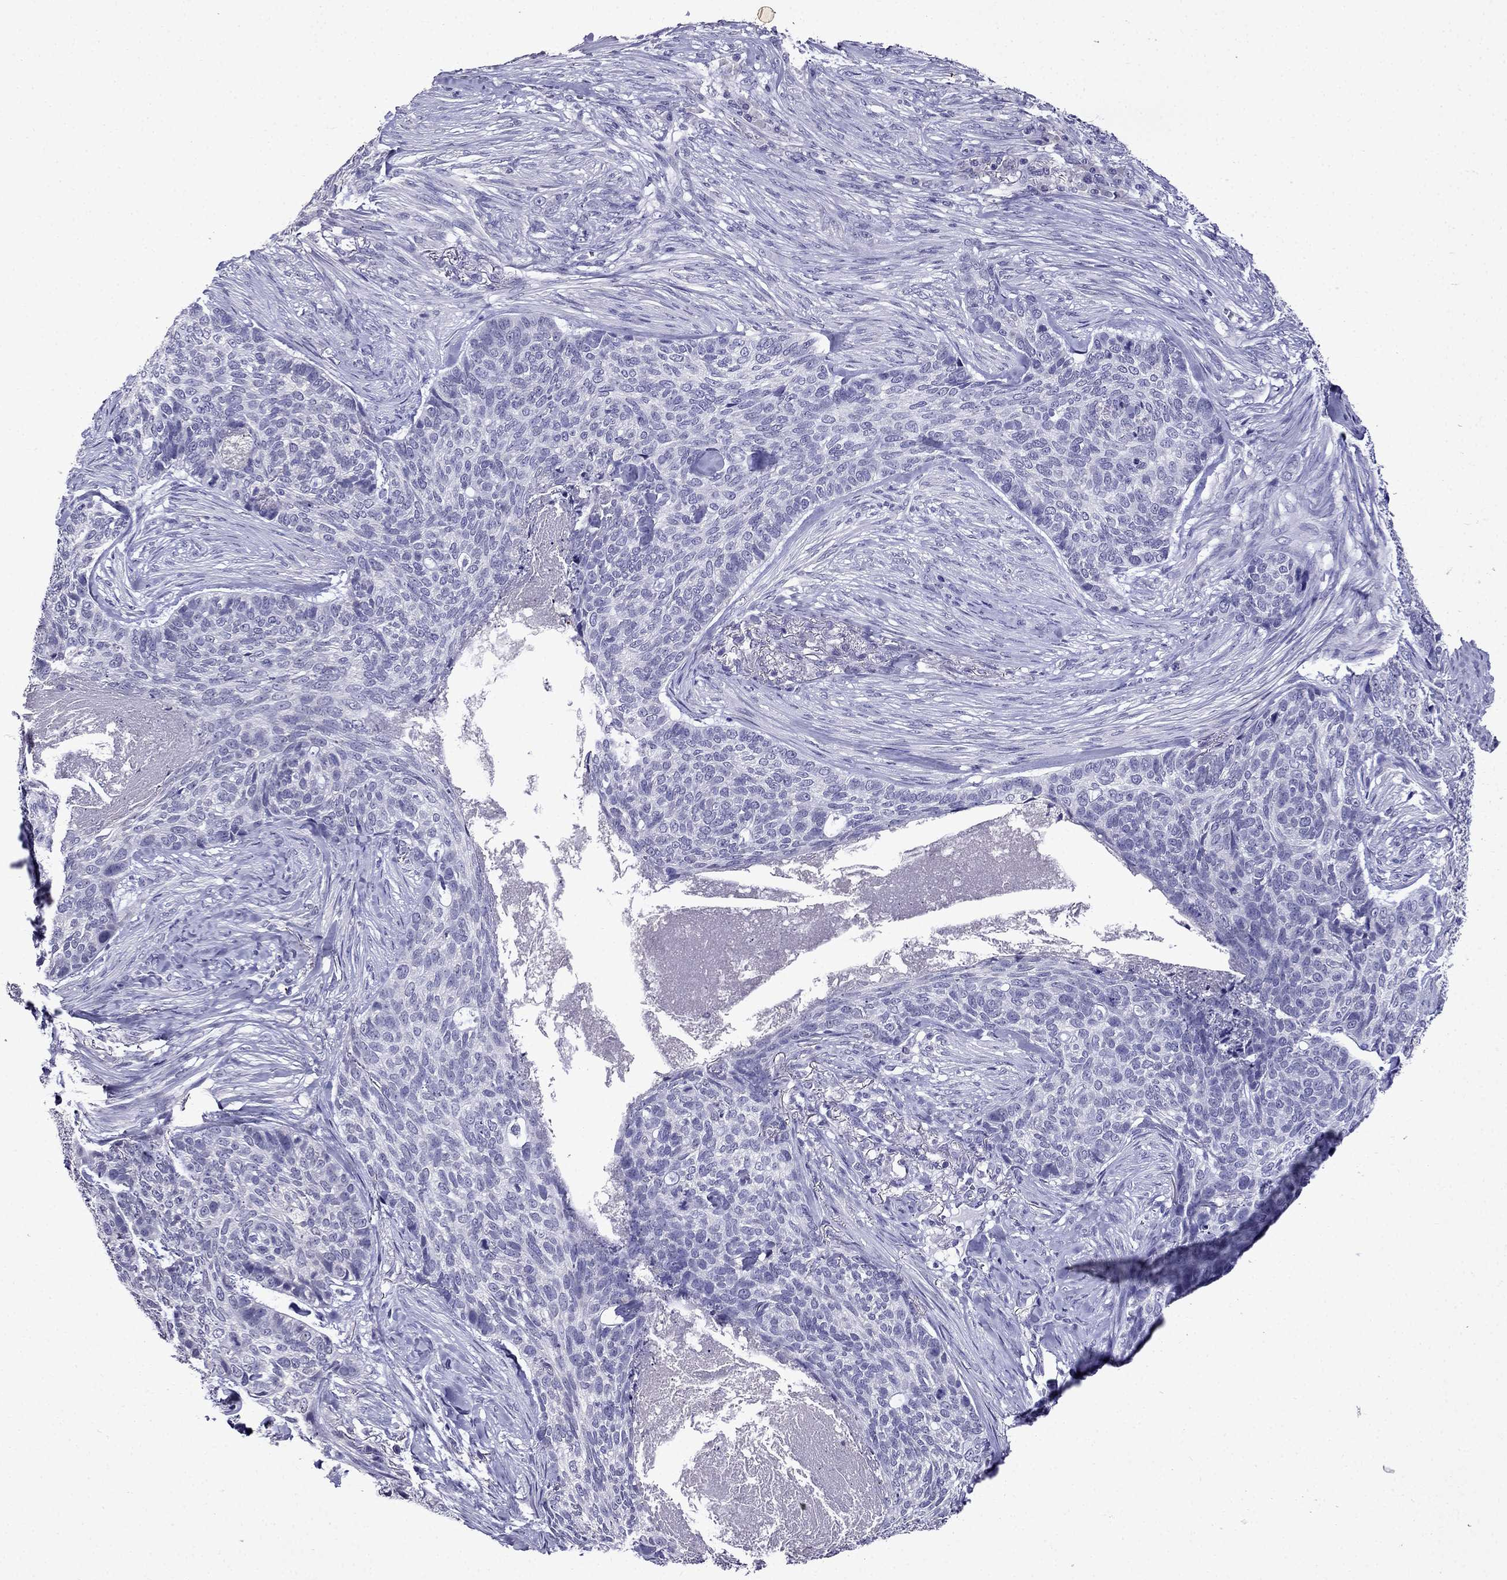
{"staining": {"intensity": "negative", "quantity": "none", "location": "none"}, "tissue": "skin cancer", "cell_type": "Tumor cells", "image_type": "cancer", "snomed": [{"axis": "morphology", "description": "Basal cell carcinoma"}, {"axis": "topography", "description": "Skin"}], "caption": "Skin basal cell carcinoma stained for a protein using IHC demonstrates no staining tumor cells.", "gene": "DNAH17", "patient": {"sex": "female", "age": 69}}